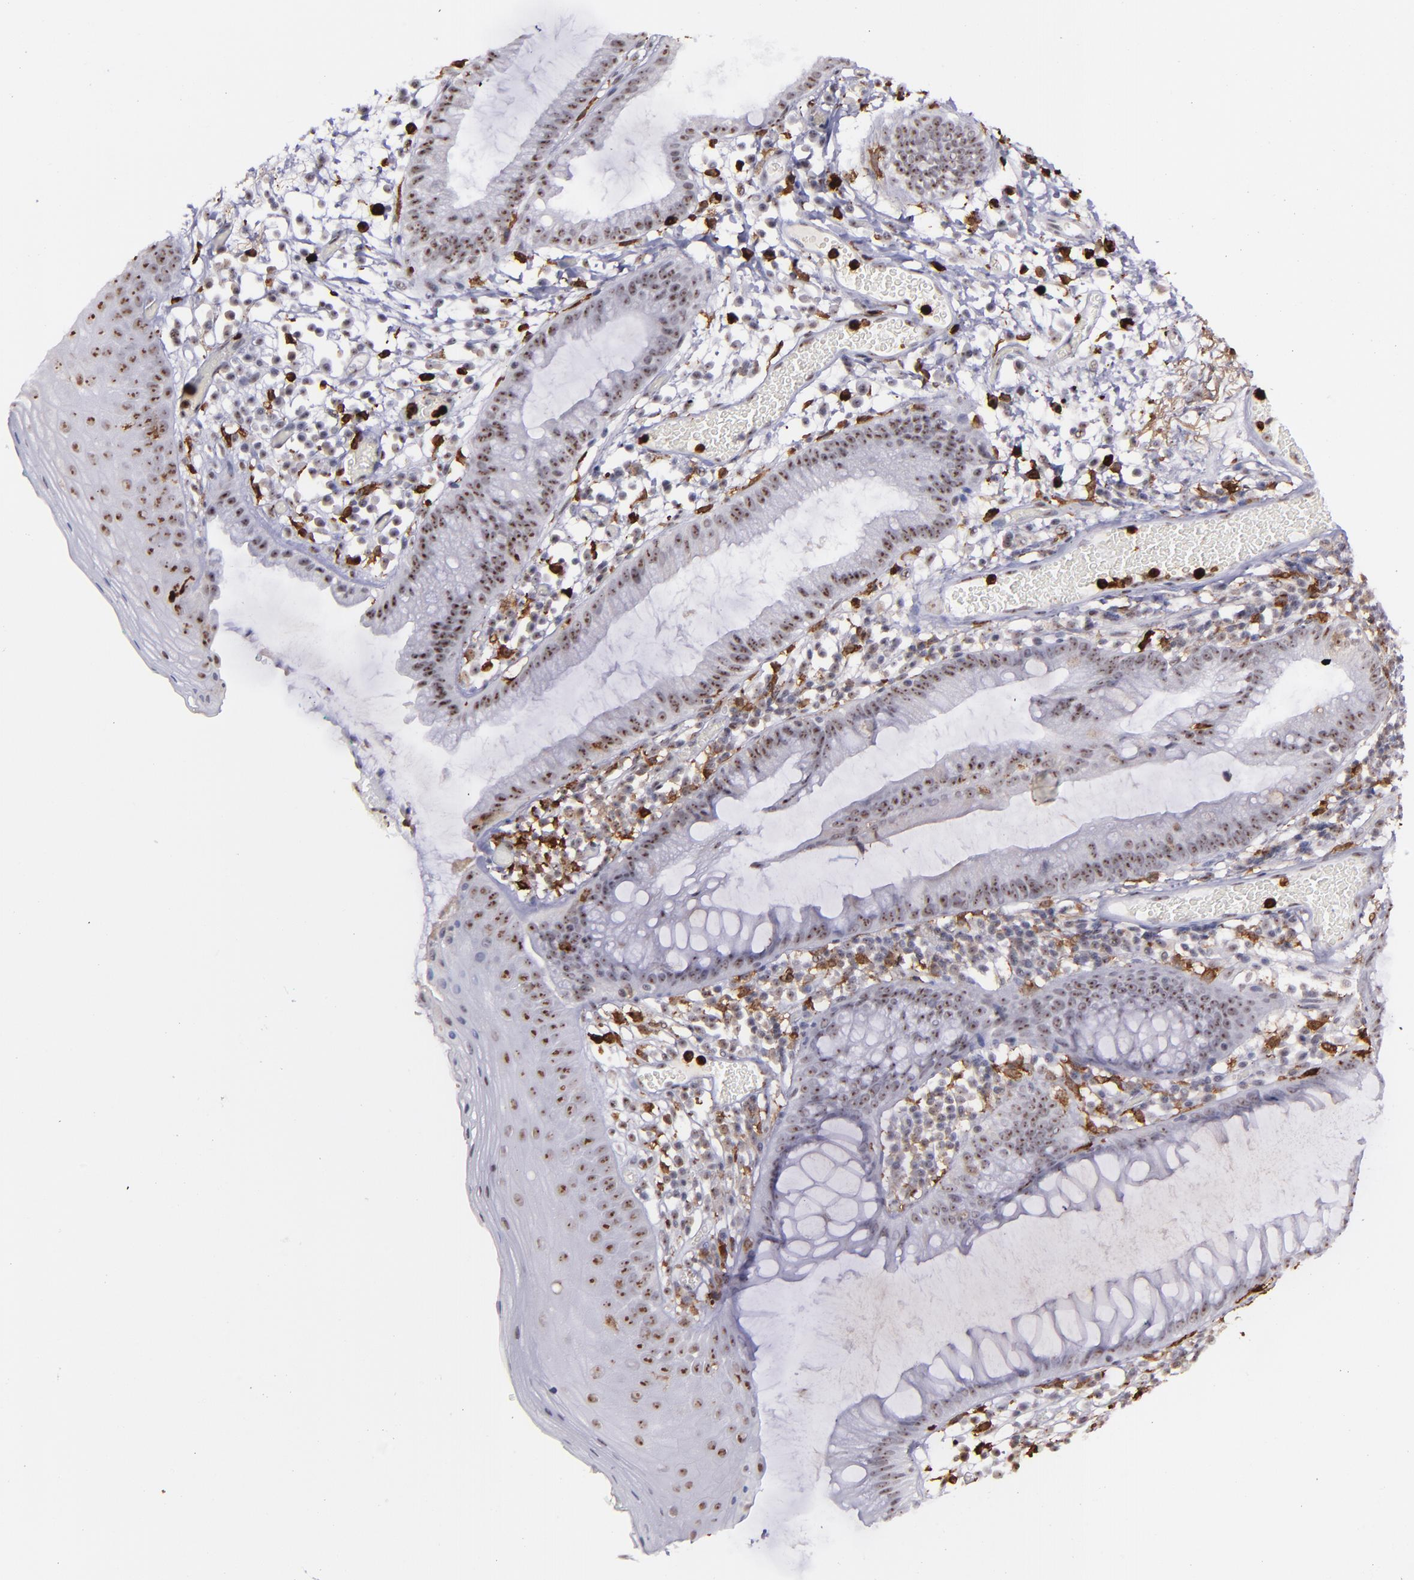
{"staining": {"intensity": "negative", "quantity": "none", "location": "none"}, "tissue": "skin", "cell_type": "Epidermal cells", "image_type": "normal", "snomed": [{"axis": "morphology", "description": "Normal tissue, NOS"}, {"axis": "morphology", "description": "Hemorrhoids"}, {"axis": "morphology", "description": "Inflammation, NOS"}, {"axis": "topography", "description": "Anal"}], "caption": "Epidermal cells are negative for protein expression in normal human skin.", "gene": "NCF2", "patient": {"sex": "male", "age": 60}}